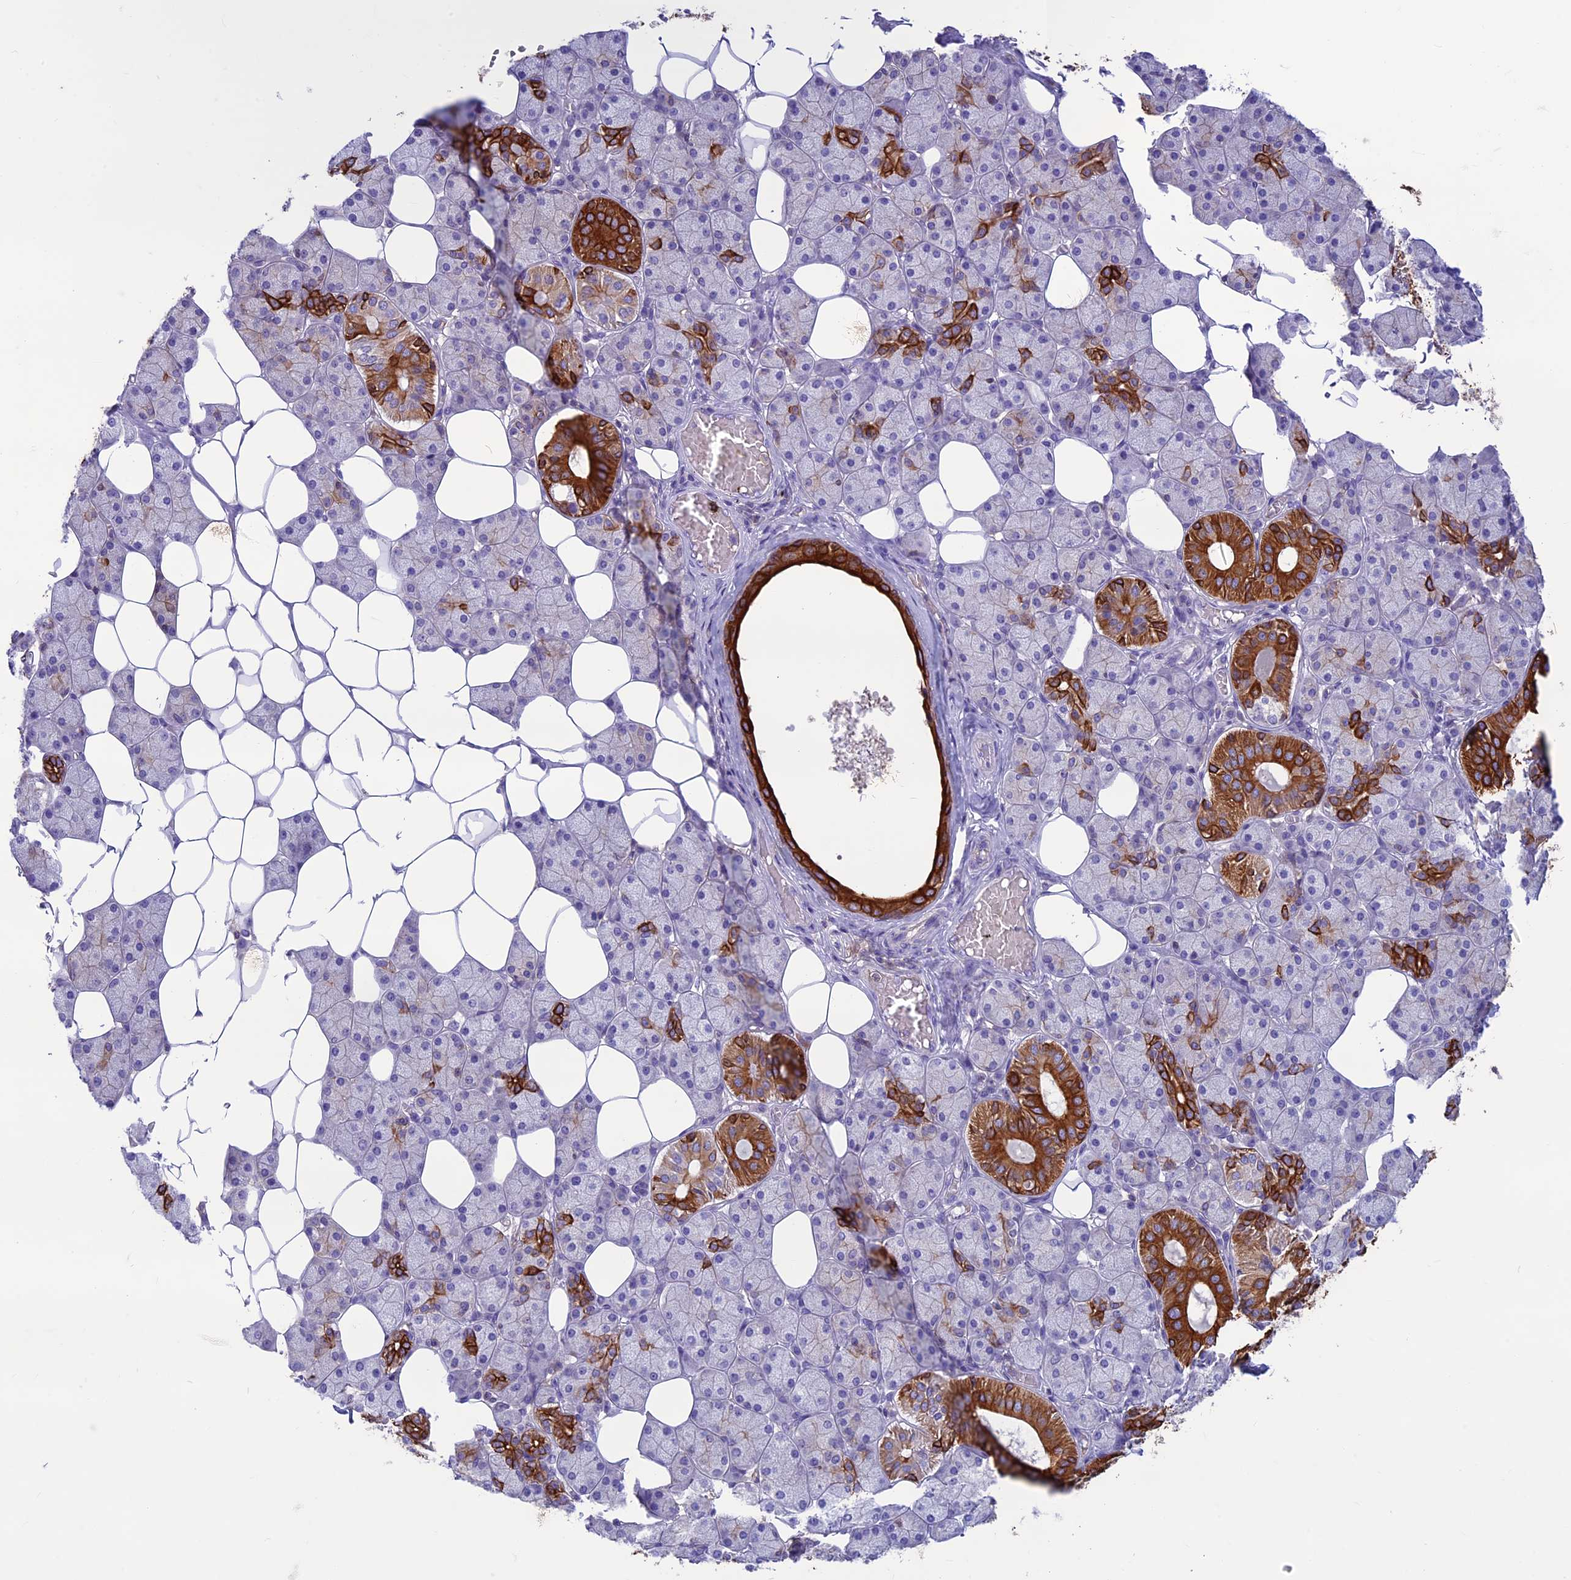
{"staining": {"intensity": "strong", "quantity": "<25%", "location": "cytoplasmic/membranous"}, "tissue": "salivary gland", "cell_type": "Glandular cells", "image_type": "normal", "snomed": [{"axis": "morphology", "description": "Normal tissue, NOS"}, {"axis": "topography", "description": "Salivary gland"}], "caption": "This histopathology image exhibits IHC staining of benign salivary gland, with medium strong cytoplasmic/membranous staining in about <25% of glandular cells.", "gene": "CDAN1", "patient": {"sex": "female", "age": 33}}